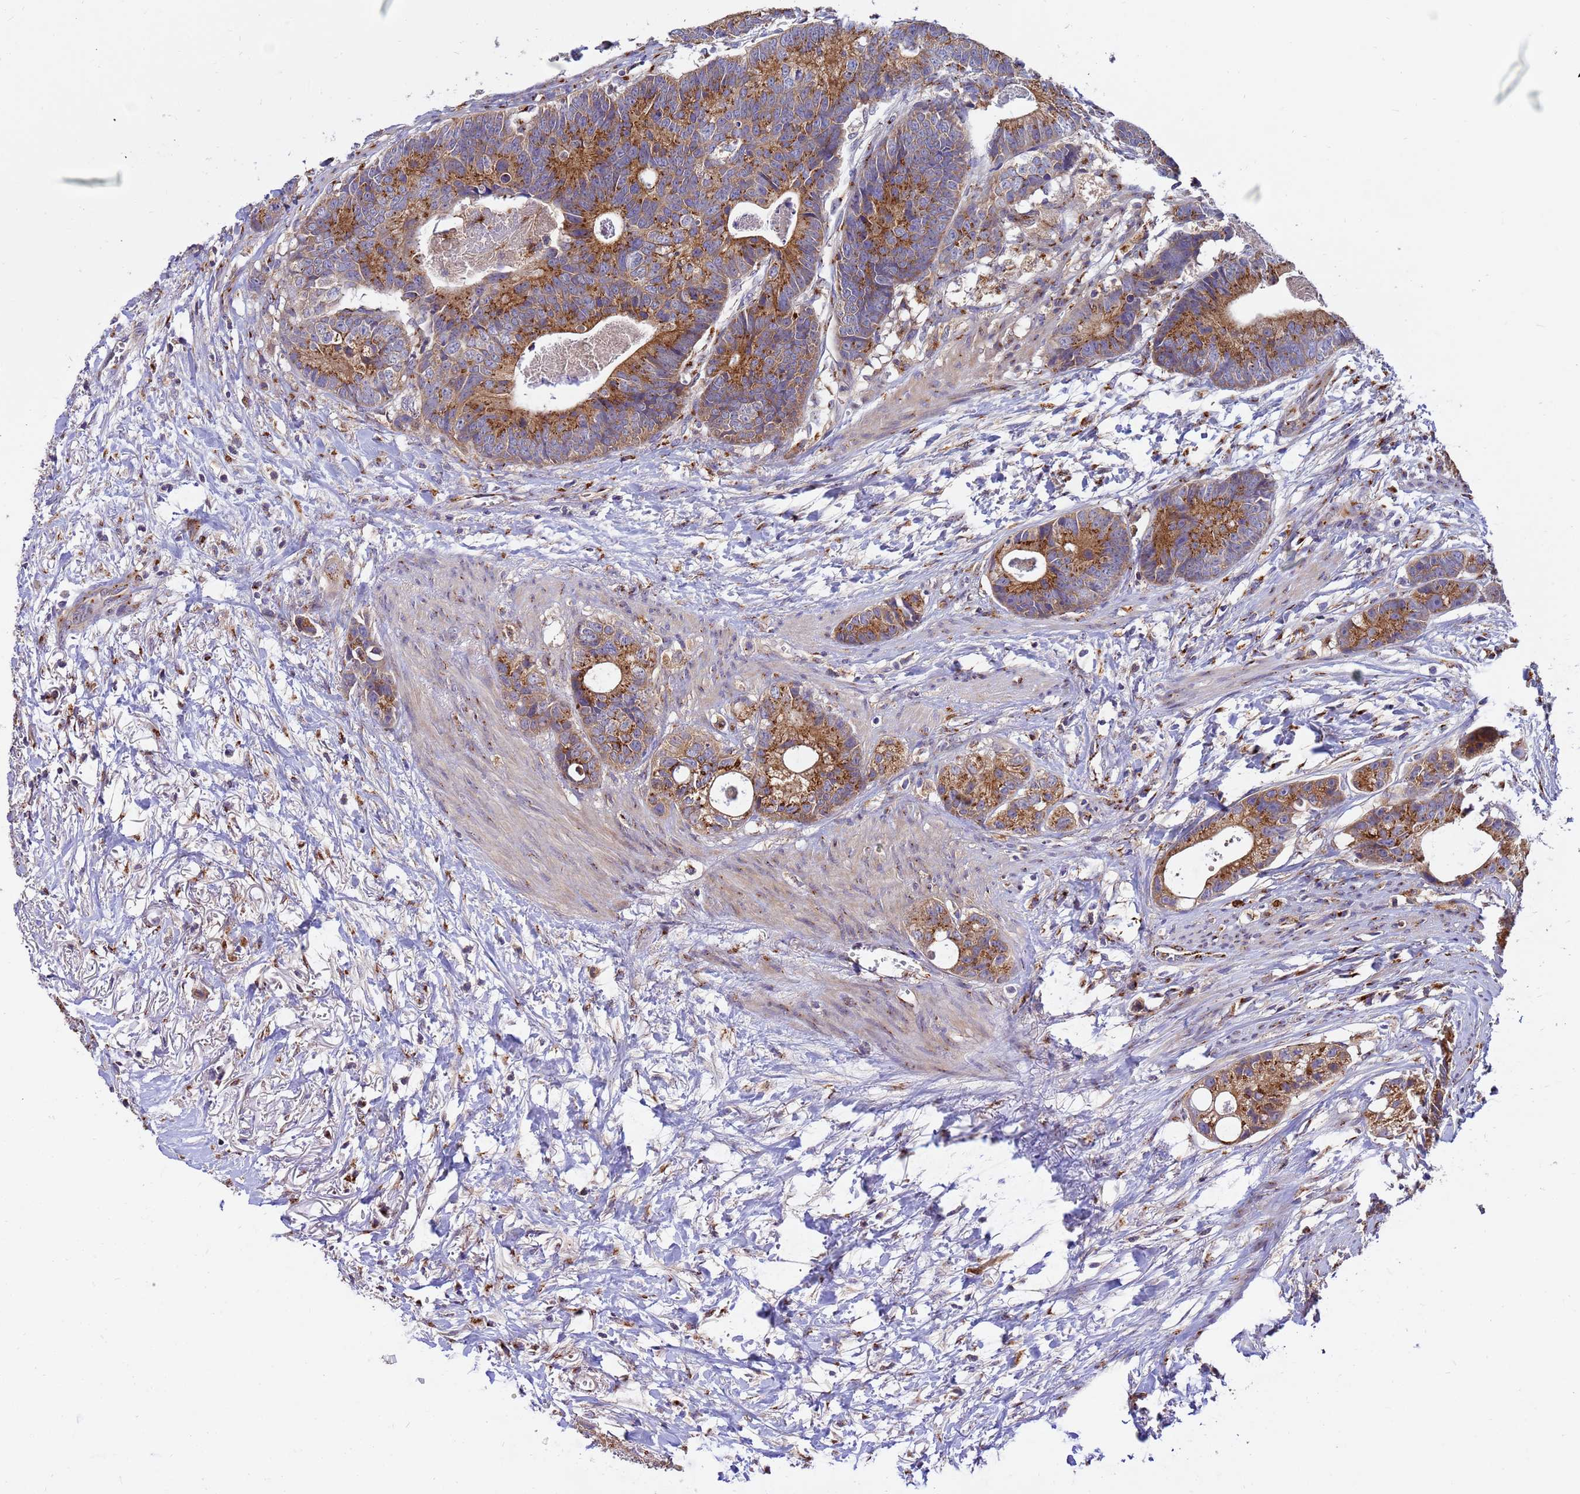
{"staining": {"intensity": "strong", "quantity": ">75%", "location": "cytoplasmic/membranous"}, "tissue": "colorectal cancer", "cell_type": "Tumor cells", "image_type": "cancer", "snomed": [{"axis": "morphology", "description": "Adenocarcinoma, NOS"}, {"axis": "topography", "description": "Colon"}], "caption": "The image exhibits immunohistochemical staining of adenocarcinoma (colorectal). There is strong cytoplasmic/membranous expression is appreciated in approximately >75% of tumor cells.", "gene": "HPS3", "patient": {"sex": "female", "age": 57}}